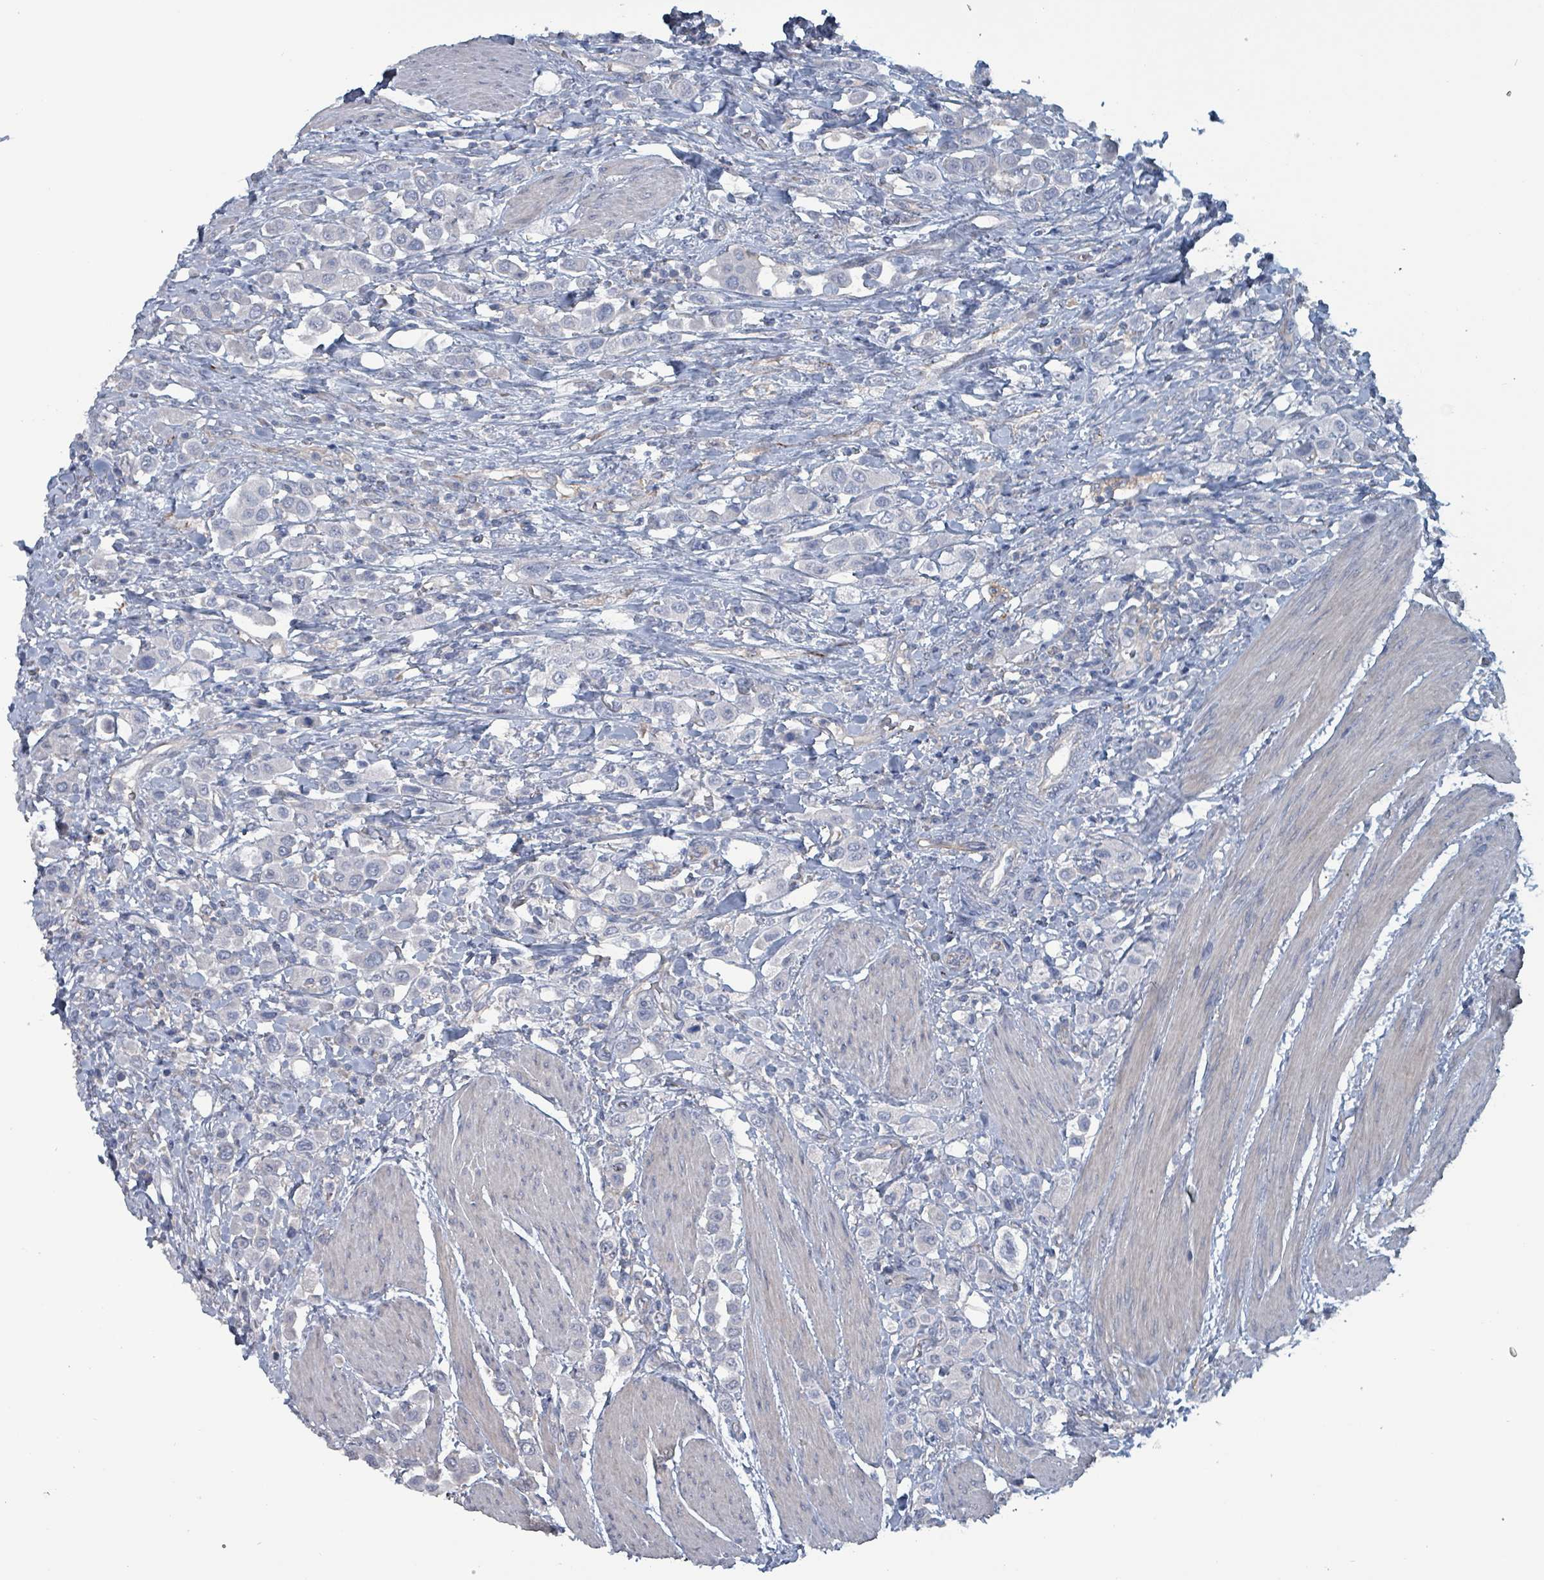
{"staining": {"intensity": "negative", "quantity": "none", "location": "none"}, "tissue": "urothelial cancer", "cell_type": "Tumor cells", "image_type": "cancer", "snomed": [{"axis": "morphology", "description": "Urothelial carcinoma, High grade"}, {"axis": "topography", "description": "Urinary bladder"}], "caption": "Protein analysis of urothelial cancer reveals no significant positivity in tumor cells.", "gene": "TAAR5", "patient": {"sex": "male", "age": 50}}